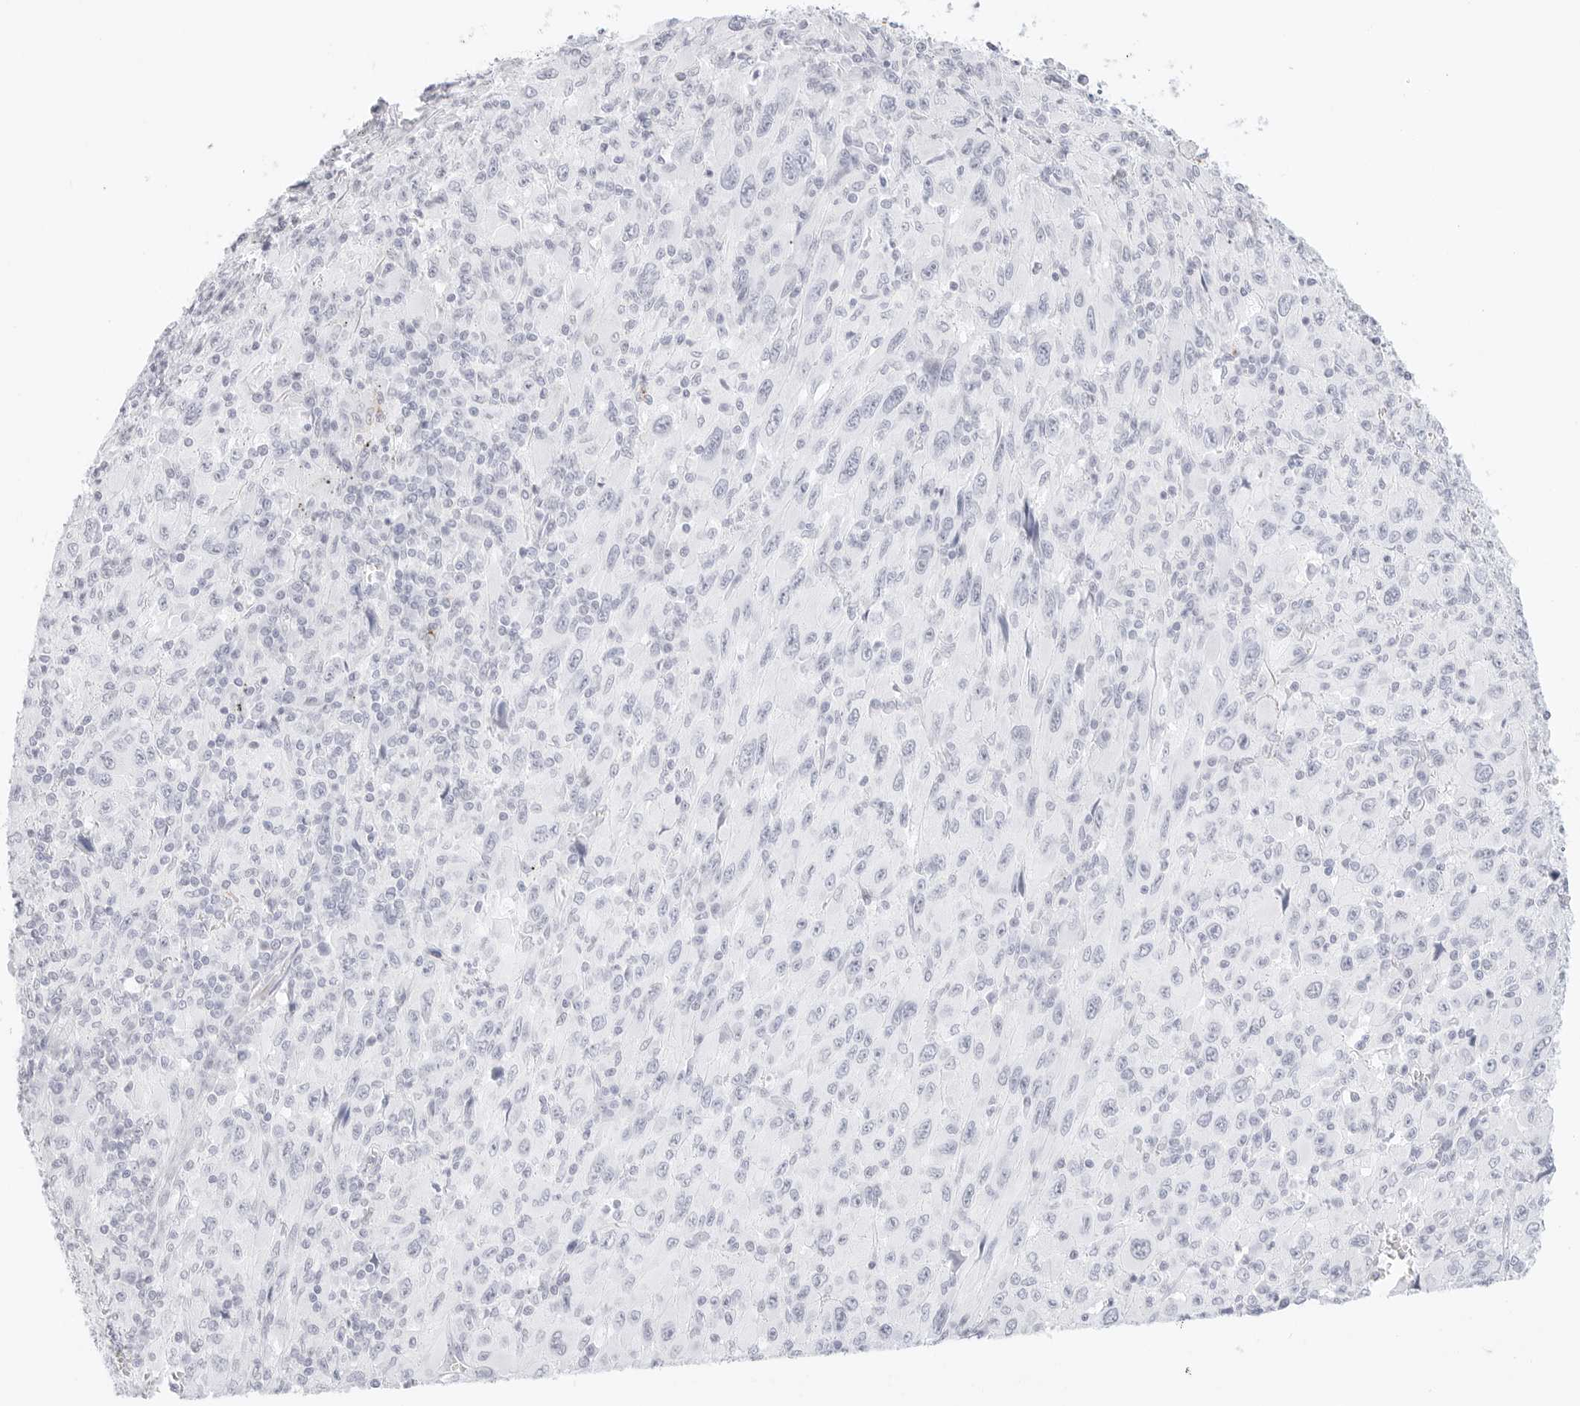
{"staining": {"intensity": "negative", "quantity": "none", "location": "none"}, "tissue": "melanoma", "cell_type": "Tumor cells", "image_type": "cancer", "snomed": [{"axis": "morphology", "description": "Malignant melanoma, Metastatic site"}, {"axis": "topography", "description": "Skin"}], "caption": "Tumor cells show no significant protein expression in melanoma.", "gene": "CDH1", "patient": {"sex": "female", "age": 56}}